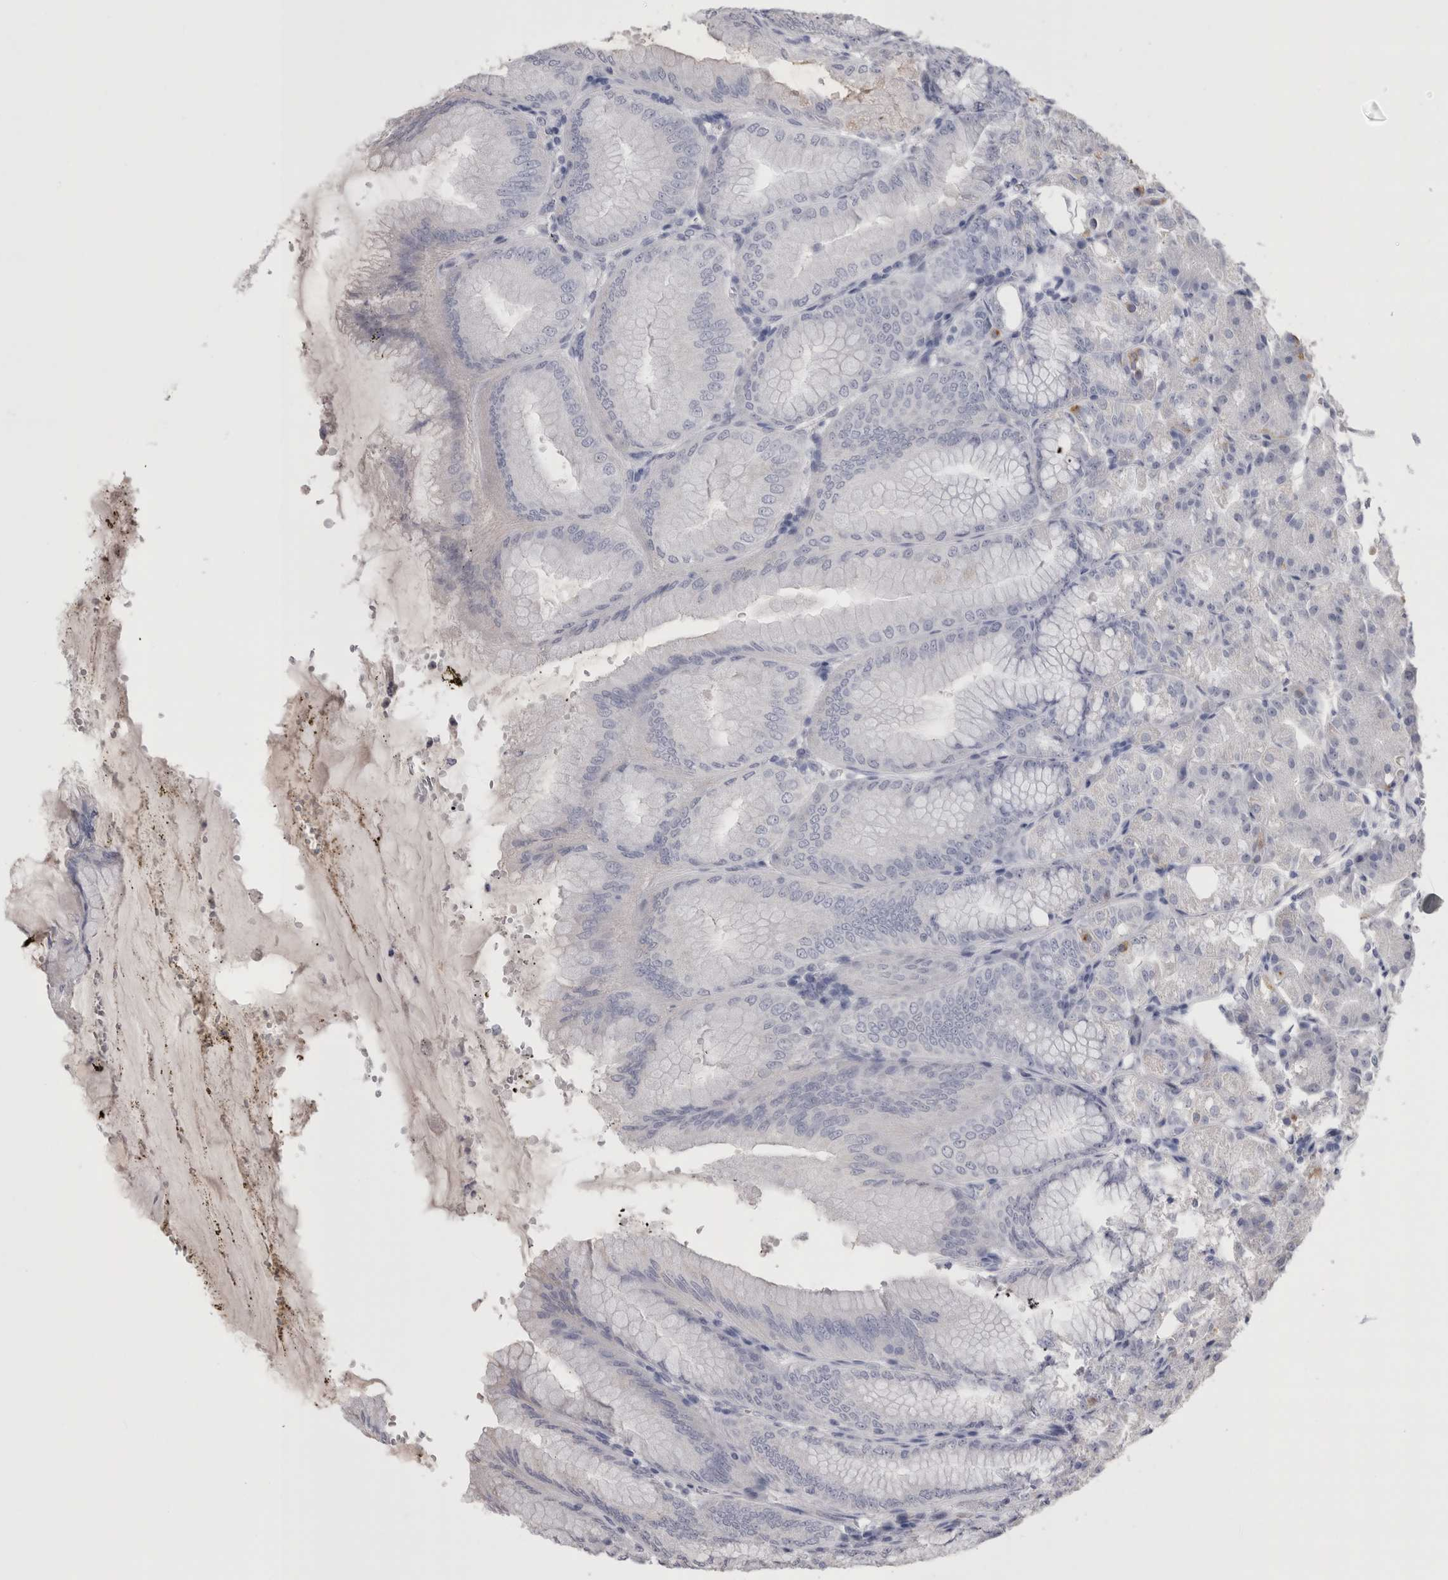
{"staining": {"intensity": "negative", "quantity": "none", "location": "none"}, "tissue": "stomach", "cell_type": "Glandular cells", "image_type": "normal", "snomed": [{"axis": "morphology", "description": "Normal tissue, NOS"}, {"axis": "topography", "description": "Stomach, lower"}], "caption": "Immunohistochemistry (IHC) of unremarkable human stomach displays no staining in glandular cells.", "gene": "CDHR5", "patient": {"sex": "male", "age": 71}}